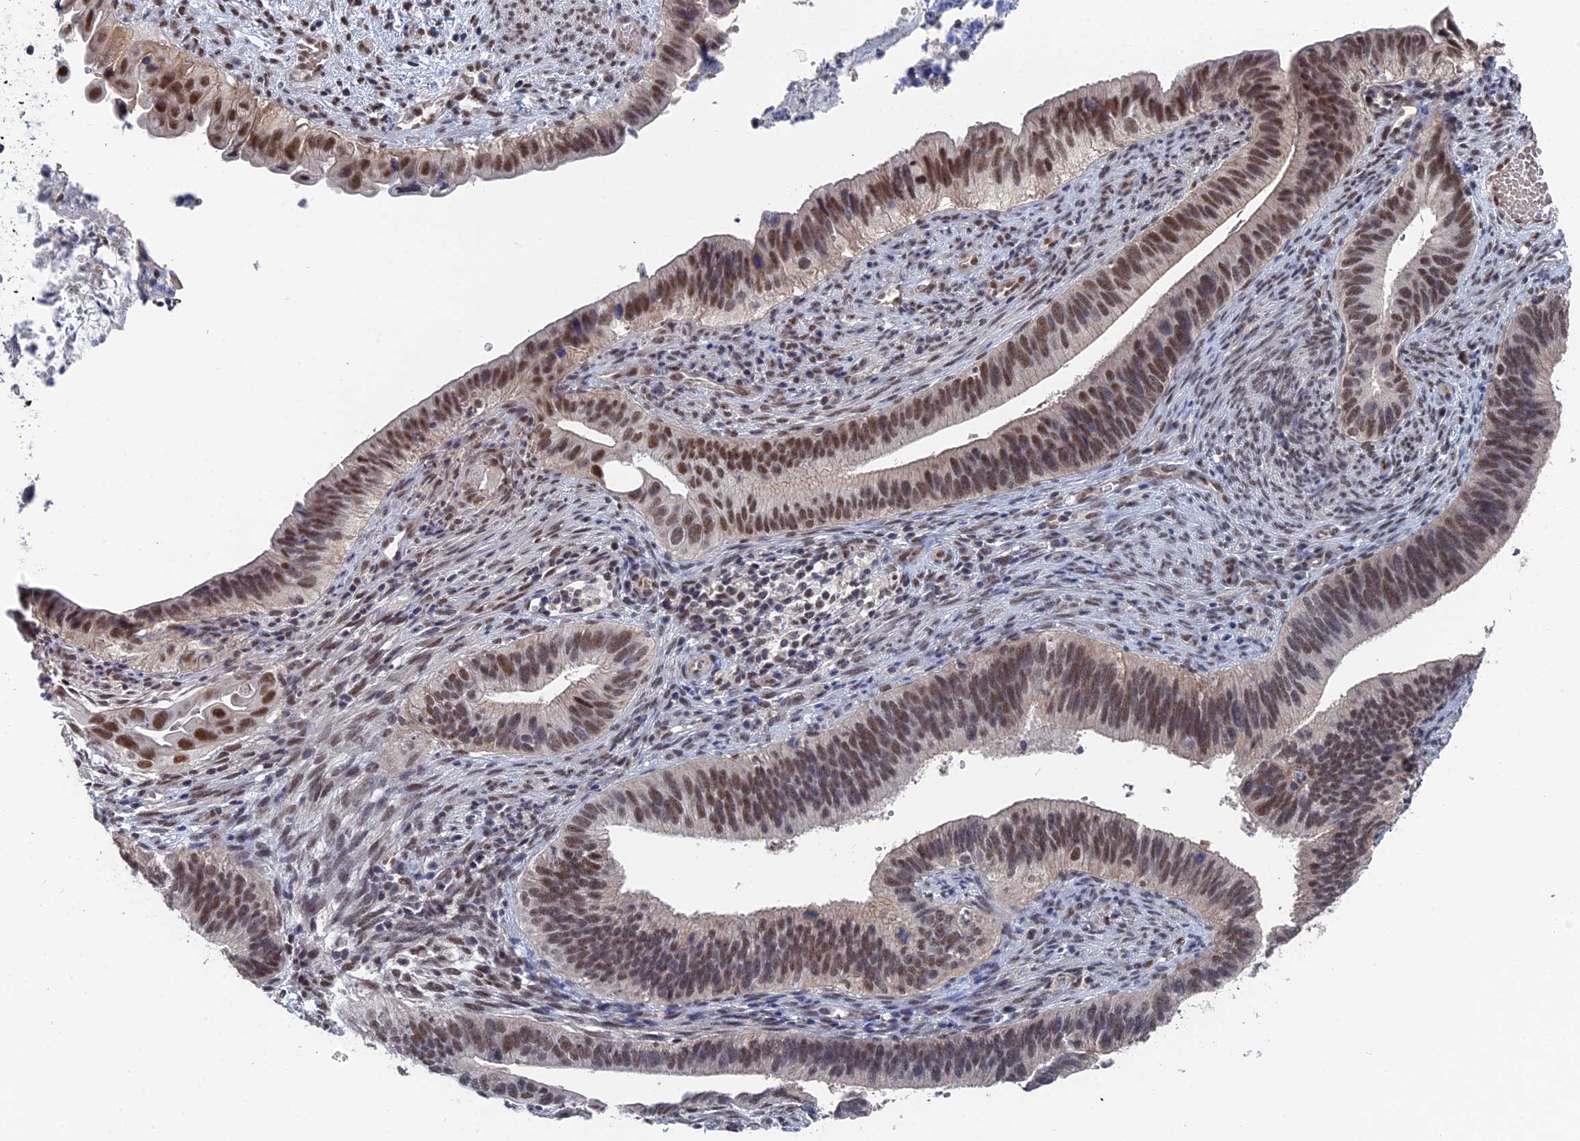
{"staining": {"intensity": "moderate", "quantity": ">75%", "location": "nuclear"}, "tissue": "cervical cancer", "cell_type": "Tumor cells", "image_type": "cancer", "snomed": [{"axis": "morphology", "description": "Adenocarcinoma, NOS"}, {"axis": "topography", "description": "Cervix"}], "caption": "Protein expression analysis of cervical adenocarcinoma displays moderate nuclear expression in about >75% of tumor cells.", "gene": "TSSC4", "patient": {"sex": "female", "age": 42}}